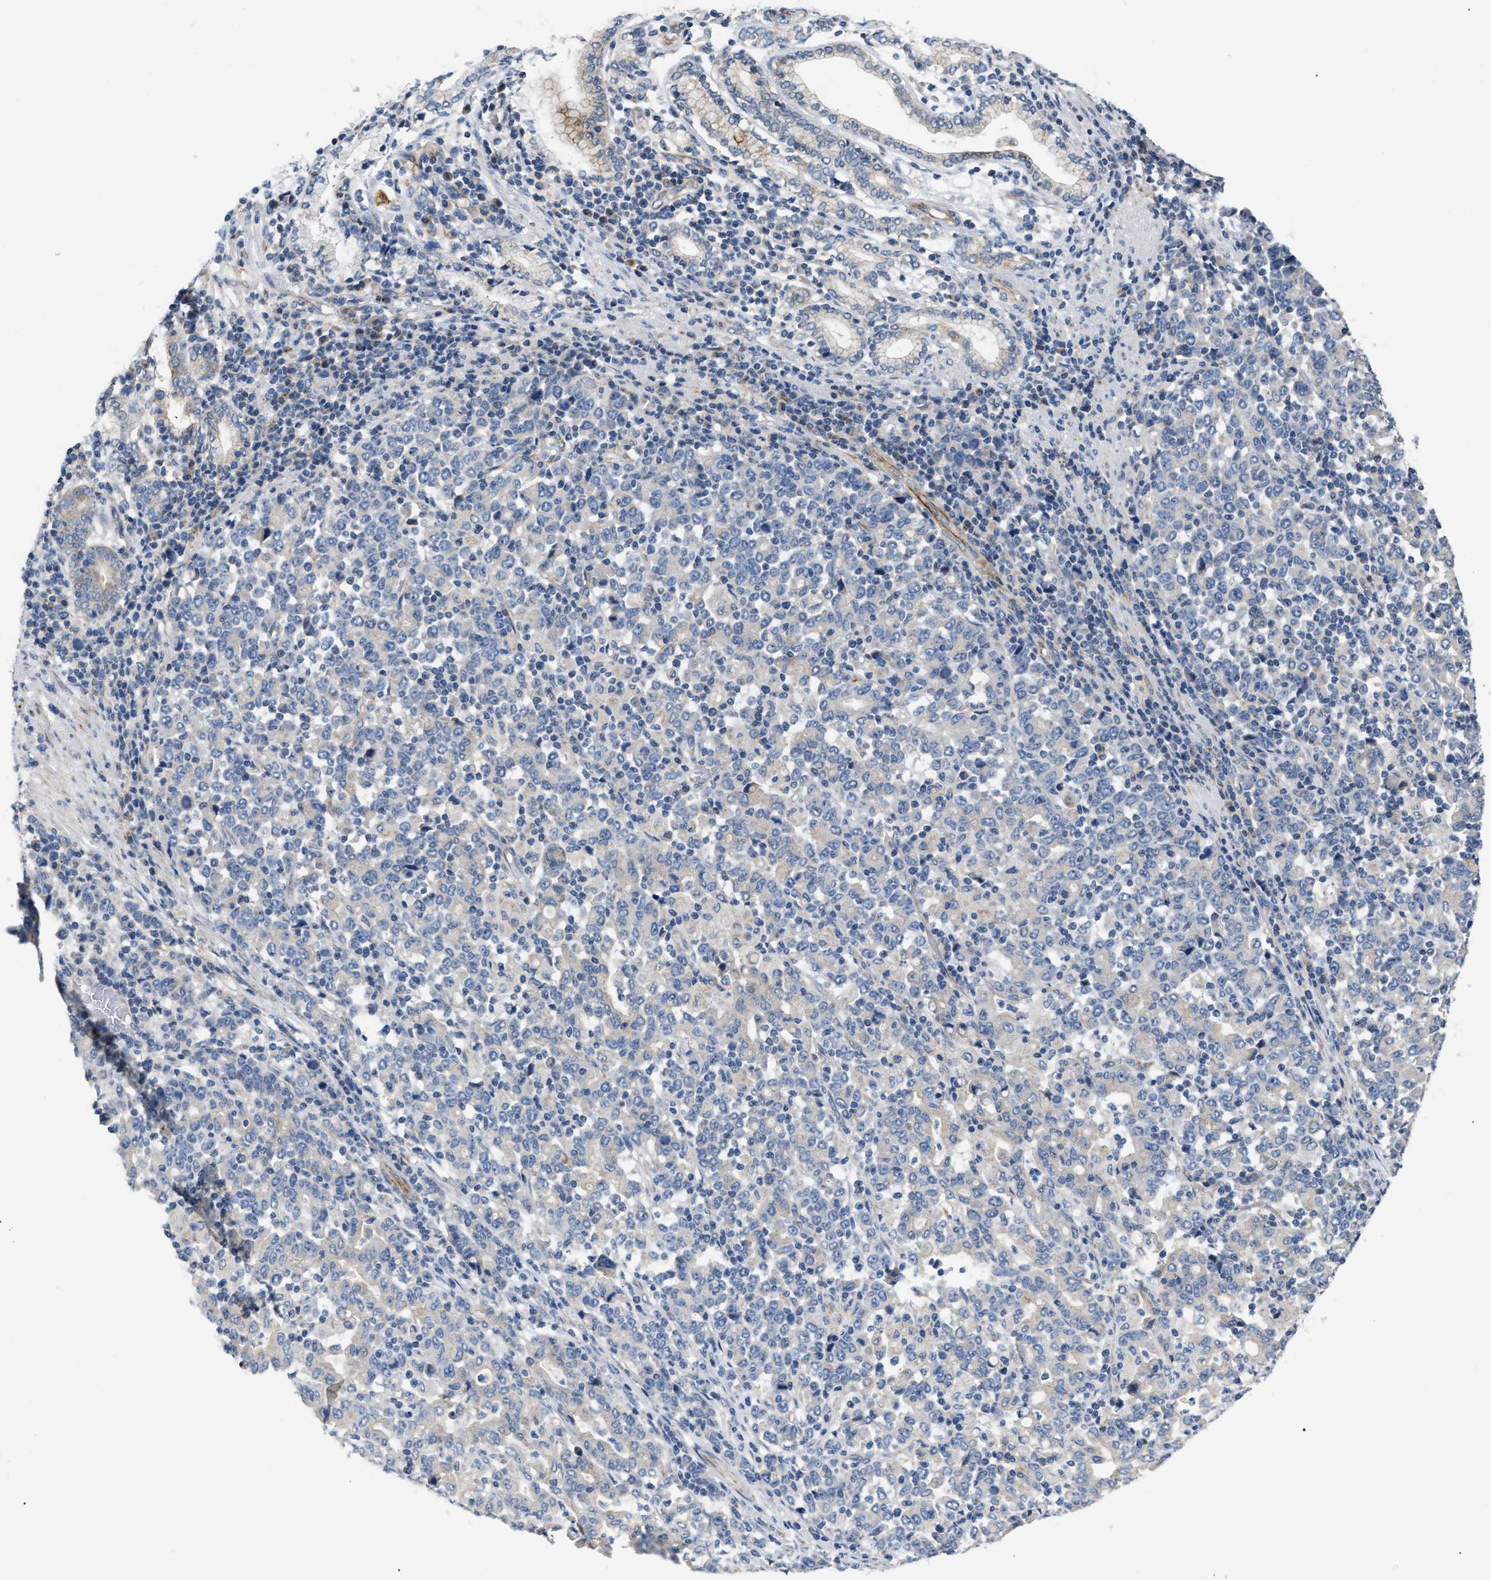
{"staining": {"intensity": "negative", "quantity": "none", "location": "none"}, "tissue": "stomach cancer", "cell_type": "Tumor cells", "image_type": "cancer", "snomed": [{"axis": "morphology", "description": "Adenocarcinoma, NOS"}, {"axis": "topography", "description": "Stomach, upper"}], "caption": "Stomach adenocarcinoma was stained to show a protein in brown. There is no significant expression in tumor cells. (Brightfield microscopy of DAB immunohistochemistry at high magnification).", "gene": "DHX58", "patient": {"sex": "male", "age": 69}}